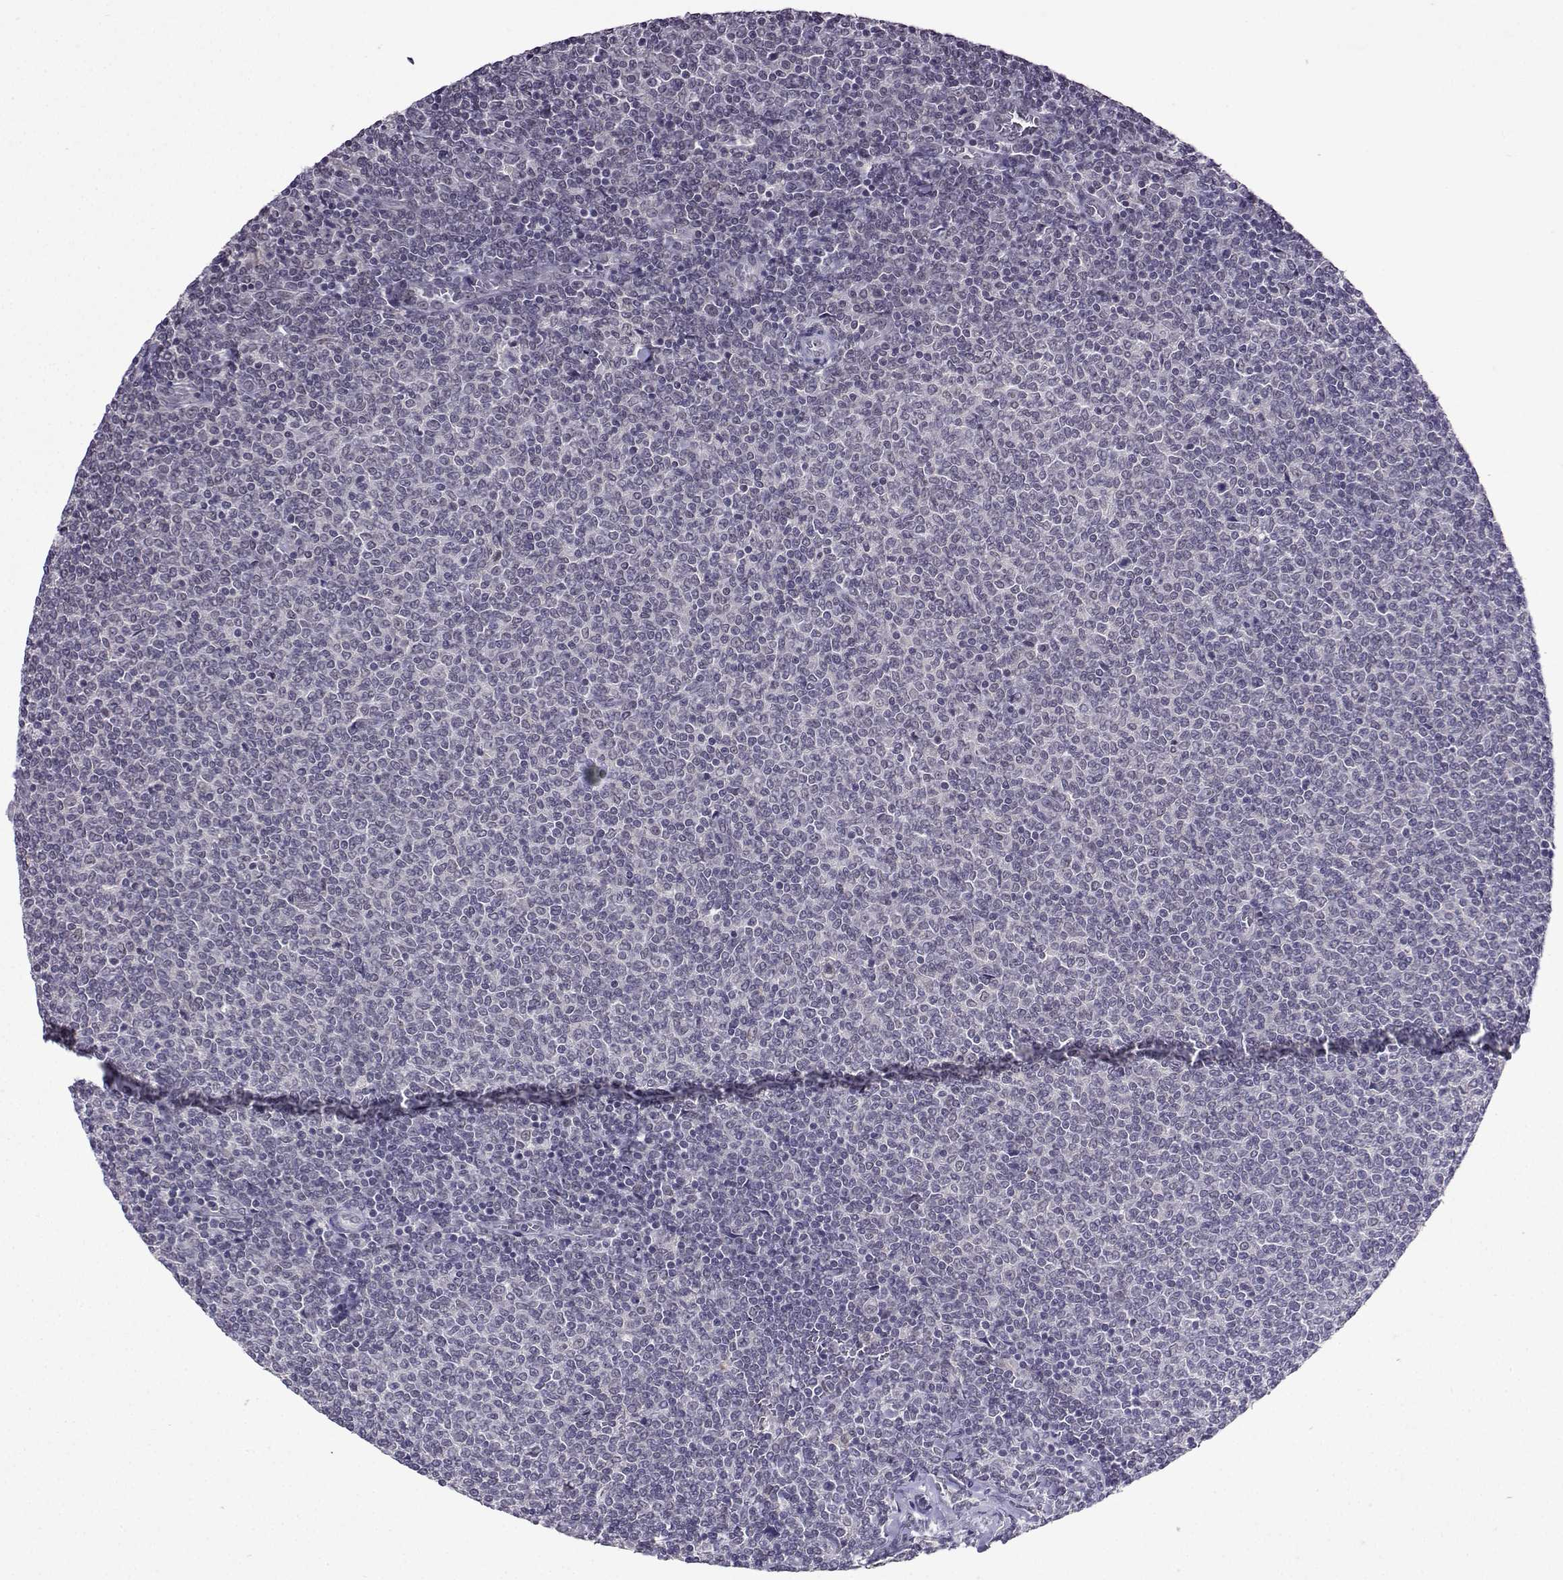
{"staining": {"intensity": "negative", "quantity": "none", "location": "none"}, "tissue": "lymphoma", "cell_type": "Tumor cells", "image_type": "cancer", "snomed": [{"axis": "morphology", "description": "Malignant lymphoma, non-Hodgkin's type, Low grade"}, {"axis": "topography", "description": "Lymph node"}], "caption": "IHC image of neoplastic tissue: lymphoma stained with DAB (3,3'-diaminobenzidine) demonstrates no significant protein staining in tumor cells. Nuclei are stained in blue.", "gene": "CCL28", "patient": {"sex": "male", "age": 52}}